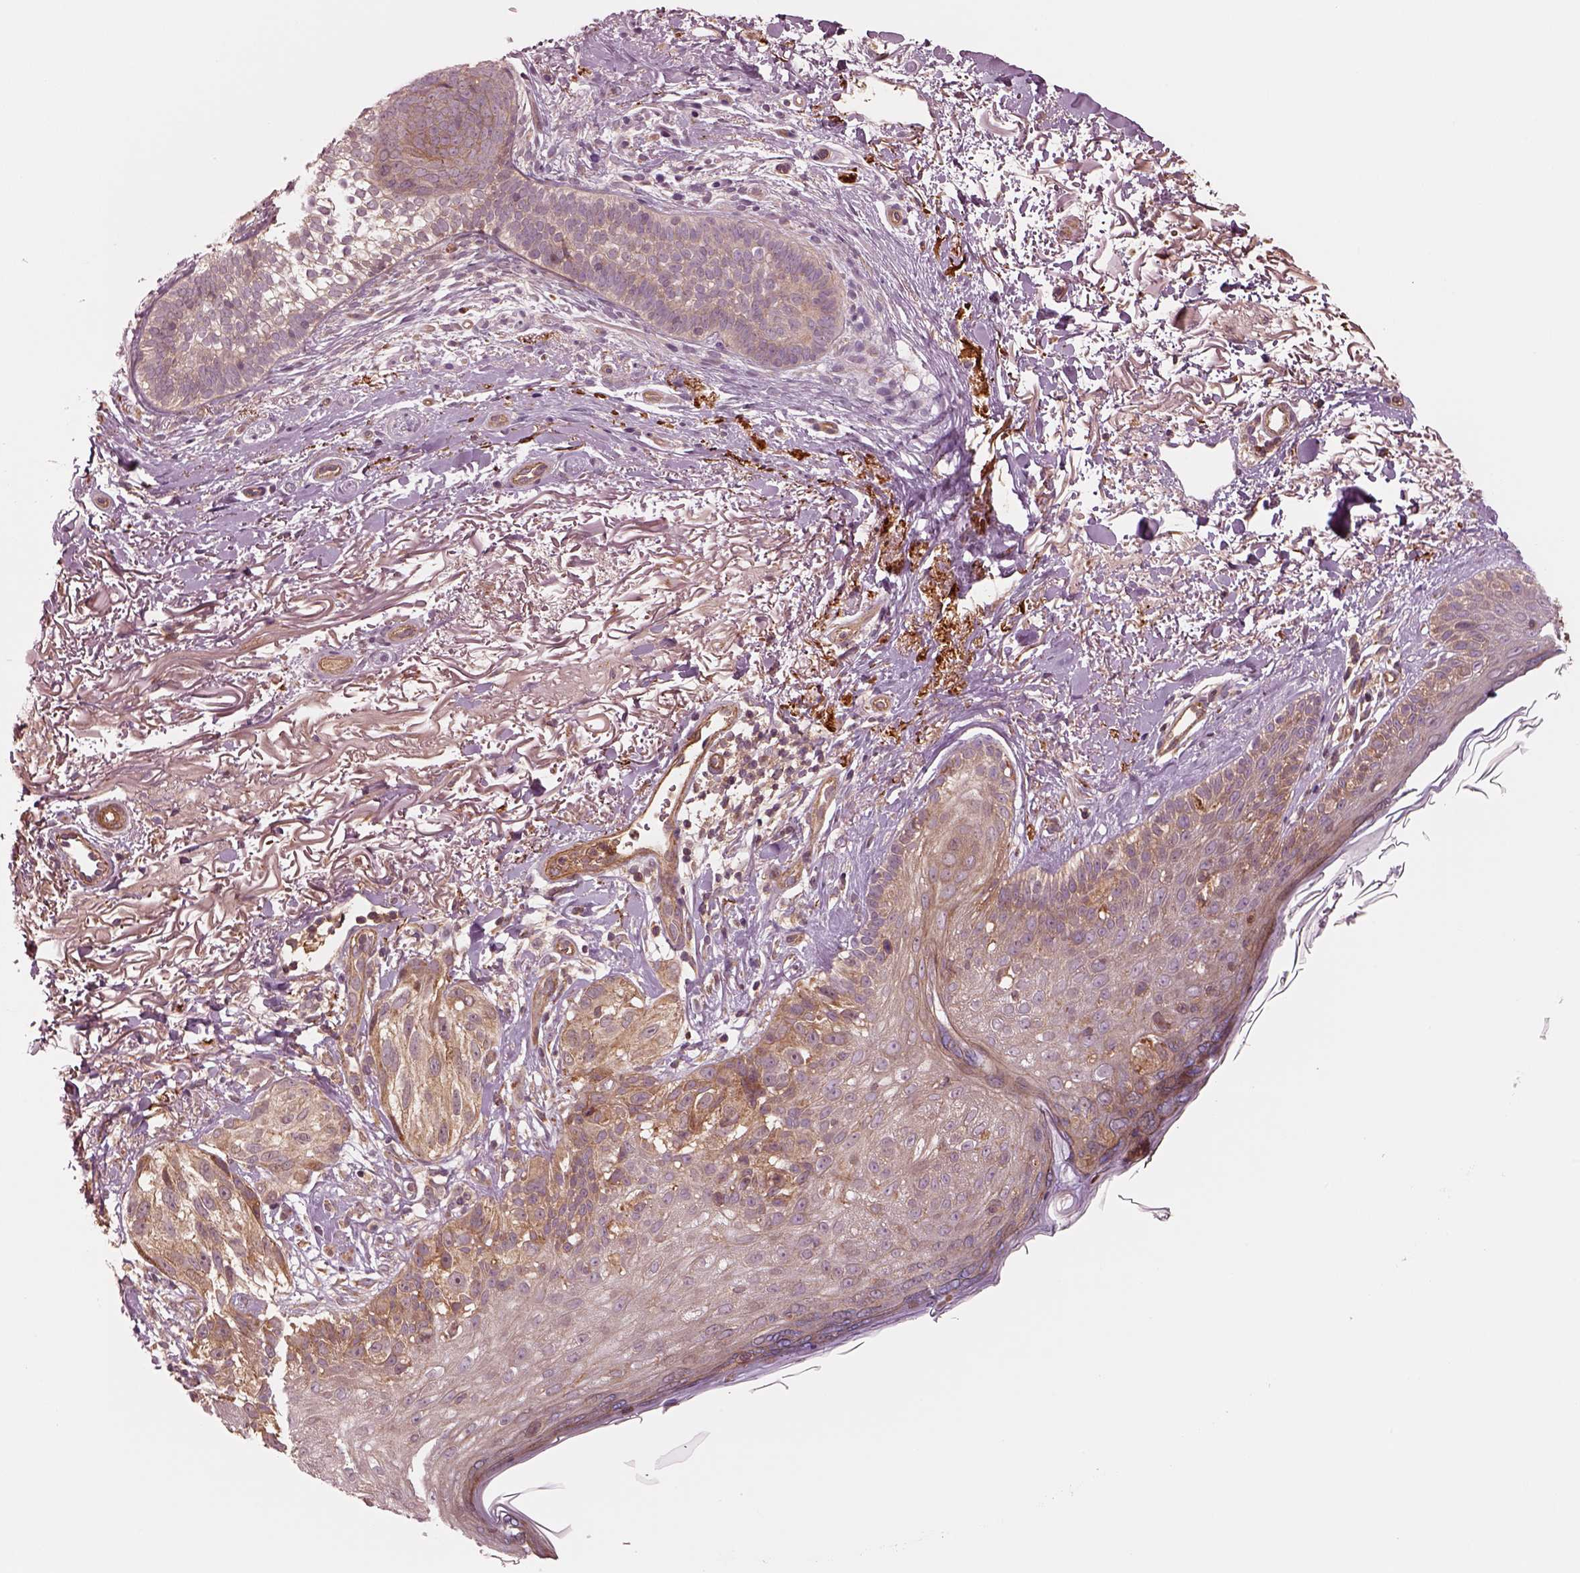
{"staining": {"intensity": "weak", "quantity": "<25%", "location": "cytoplasmic/membranous"}, "tissue": "melanoma", "cell_type": "Tumor cells", "image_type": "cancer", "snomed": [{"axis": "morphology", "description": "Malignant melanoma, NOS"}, {"axis": "topography", "description": "Skin"}], "caption": "A micrograph of human malignant melanoma is negative for staining in tumor cells.", "gene": "ASCC2", "patient": {"sex": "female", "age": 86}}